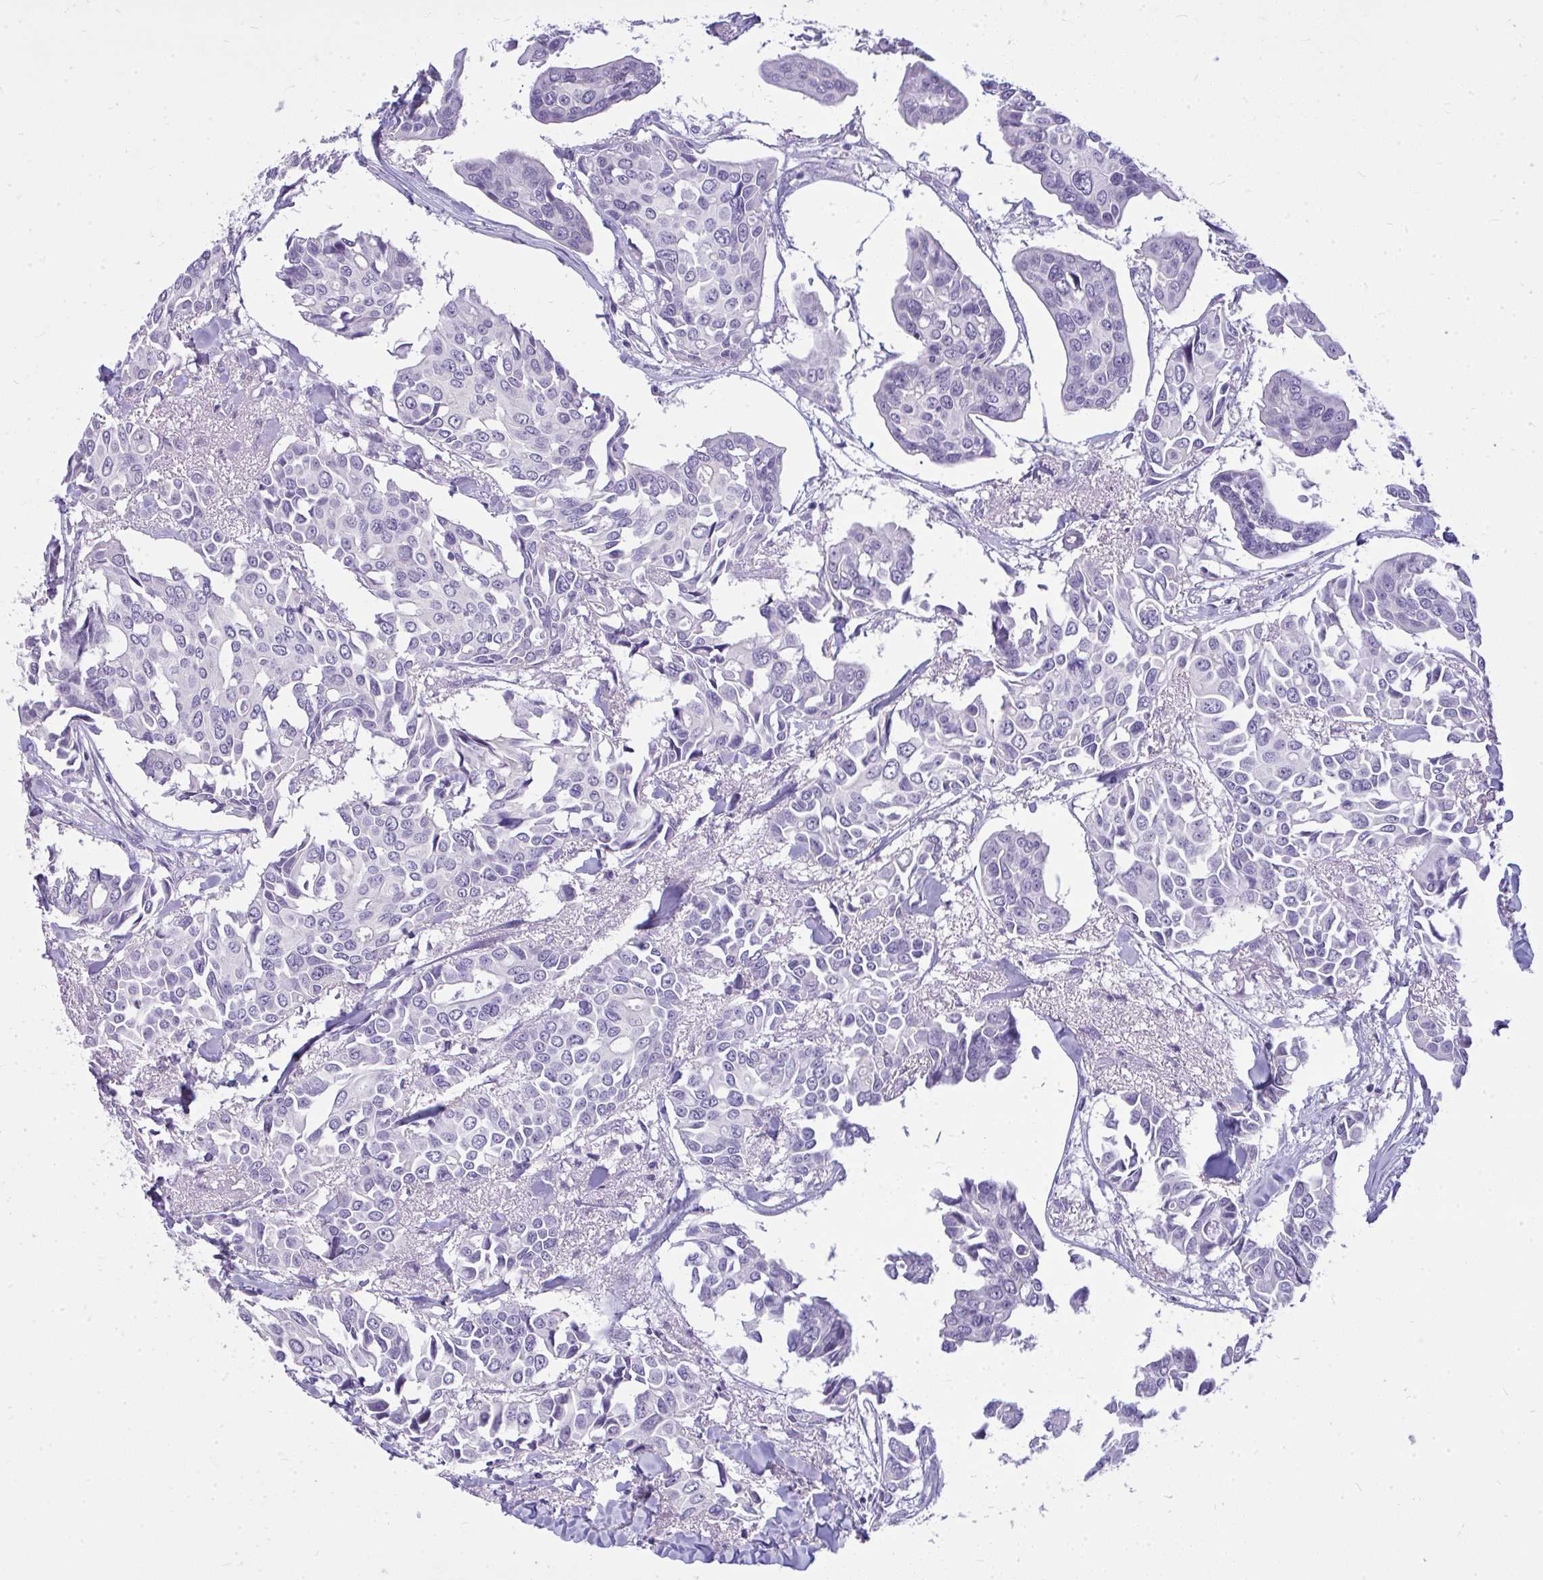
{"staining": {"intensity": "negative", "quantity": "none", "location": "none"}, "tissue": "breast cancer", "cell_type": "Tumor cells", "image_type": "cancer", "snomed": [{"axis": "morphology", "description": "Duct carcinoma"}, {"axis": "topography", "description": "Breast"}], "caption": "There is no significant expression in tumor cells of breast cancer.", "gene": "PRM2", "patient": {"sex": "female", "age": 54}}